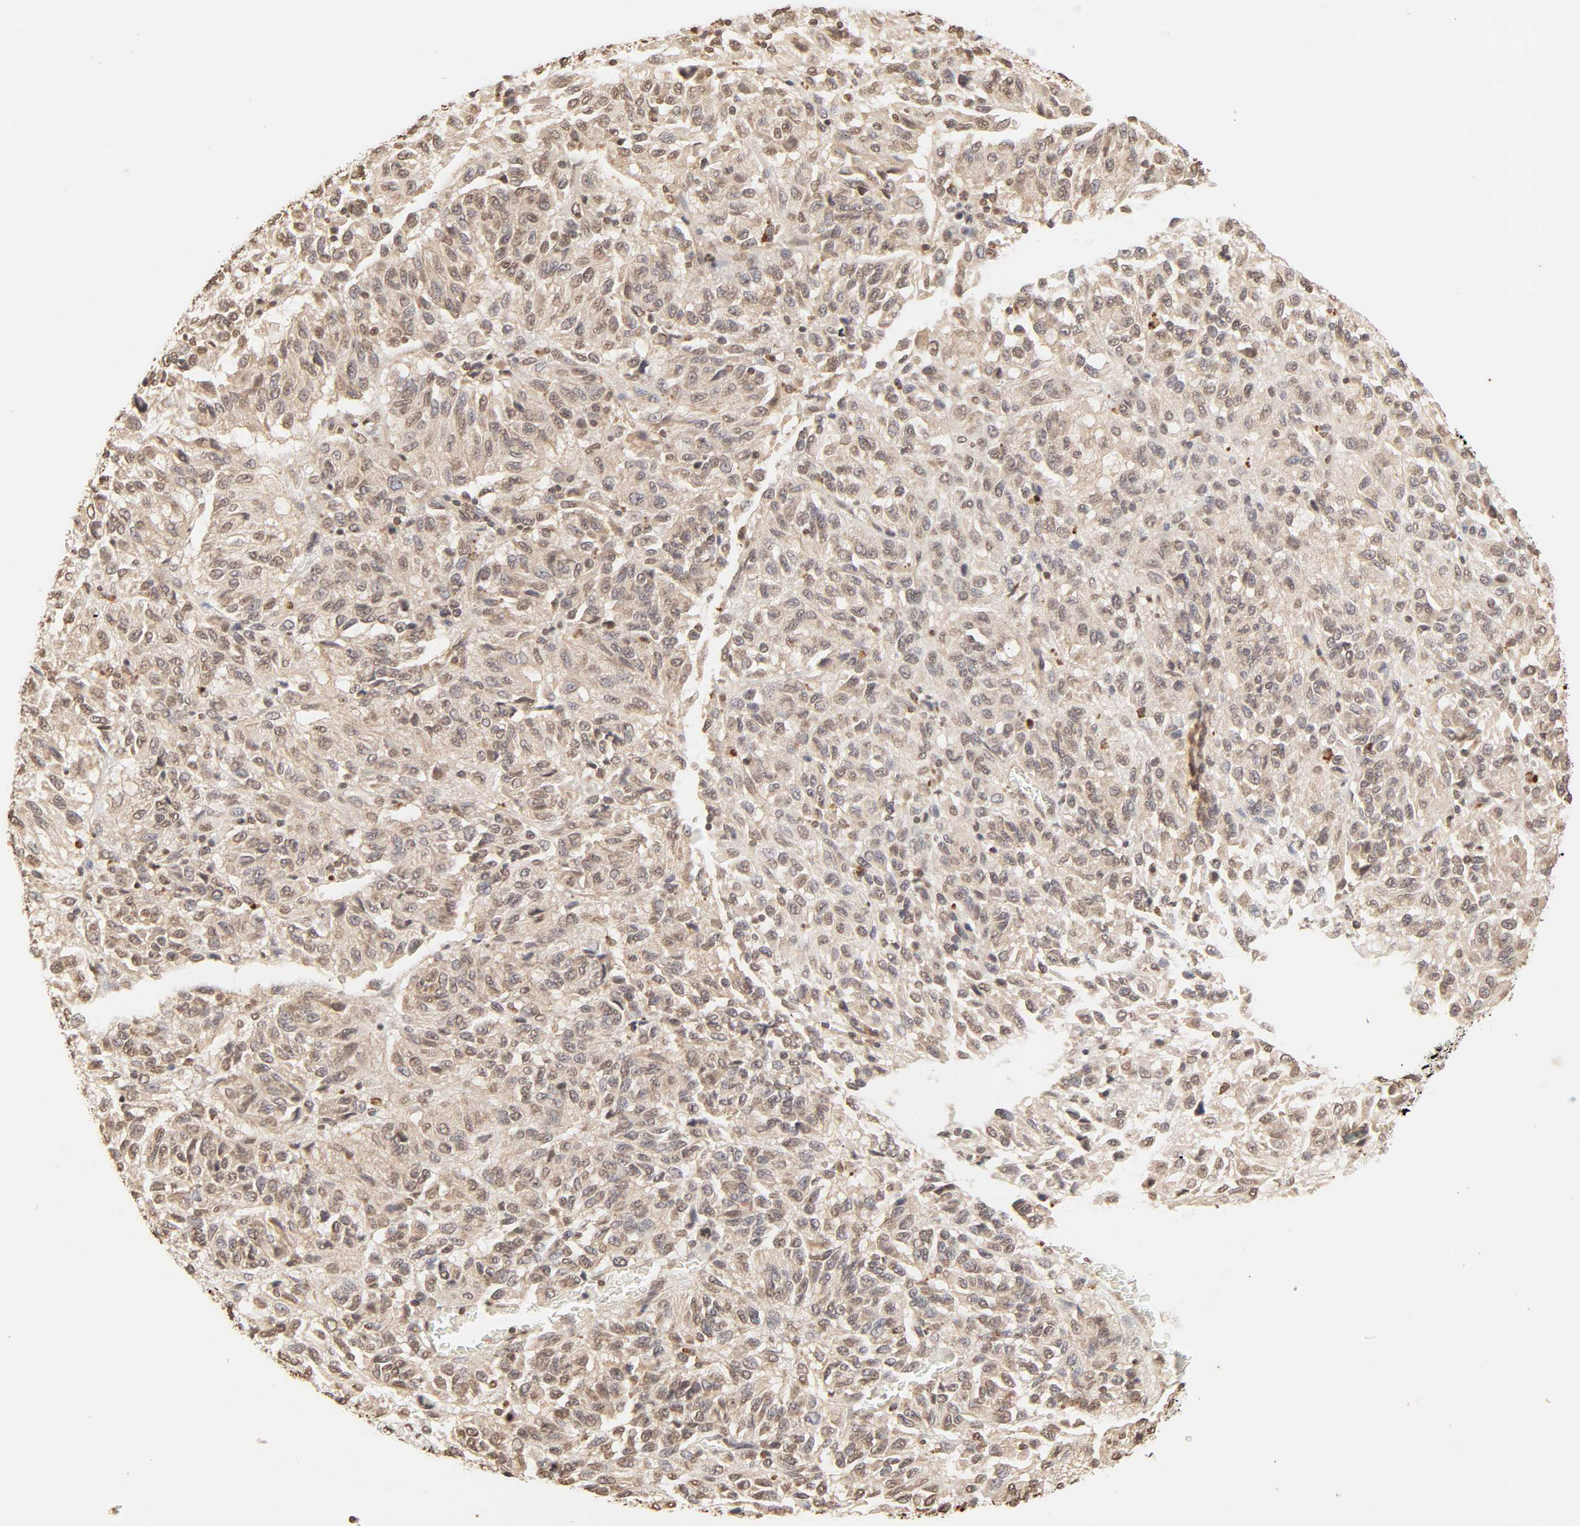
{"staining": {"intensity": "moderate", "quantity": ">75%", "location": "cytoplasmic/membranous,nuclear"}, "tissue": "melanoma", "cell_type": "Tumor cells", "image_type": "cancer", "snomed": [{"axis": "morphology", "description": "Malignant melanoma, Metastatic site"}, {"axis": "topography", "description": "Lung"}], "caption": "Protein staining by immunohistochemistry exhibits moderate cytoplasmic/membranous and nuclear positivity in approximately >75% of tumor cells in malignant melanoma (metastatic site).", "gene": "TBL1X", "patient": {"sex": "male", "age": 64}}